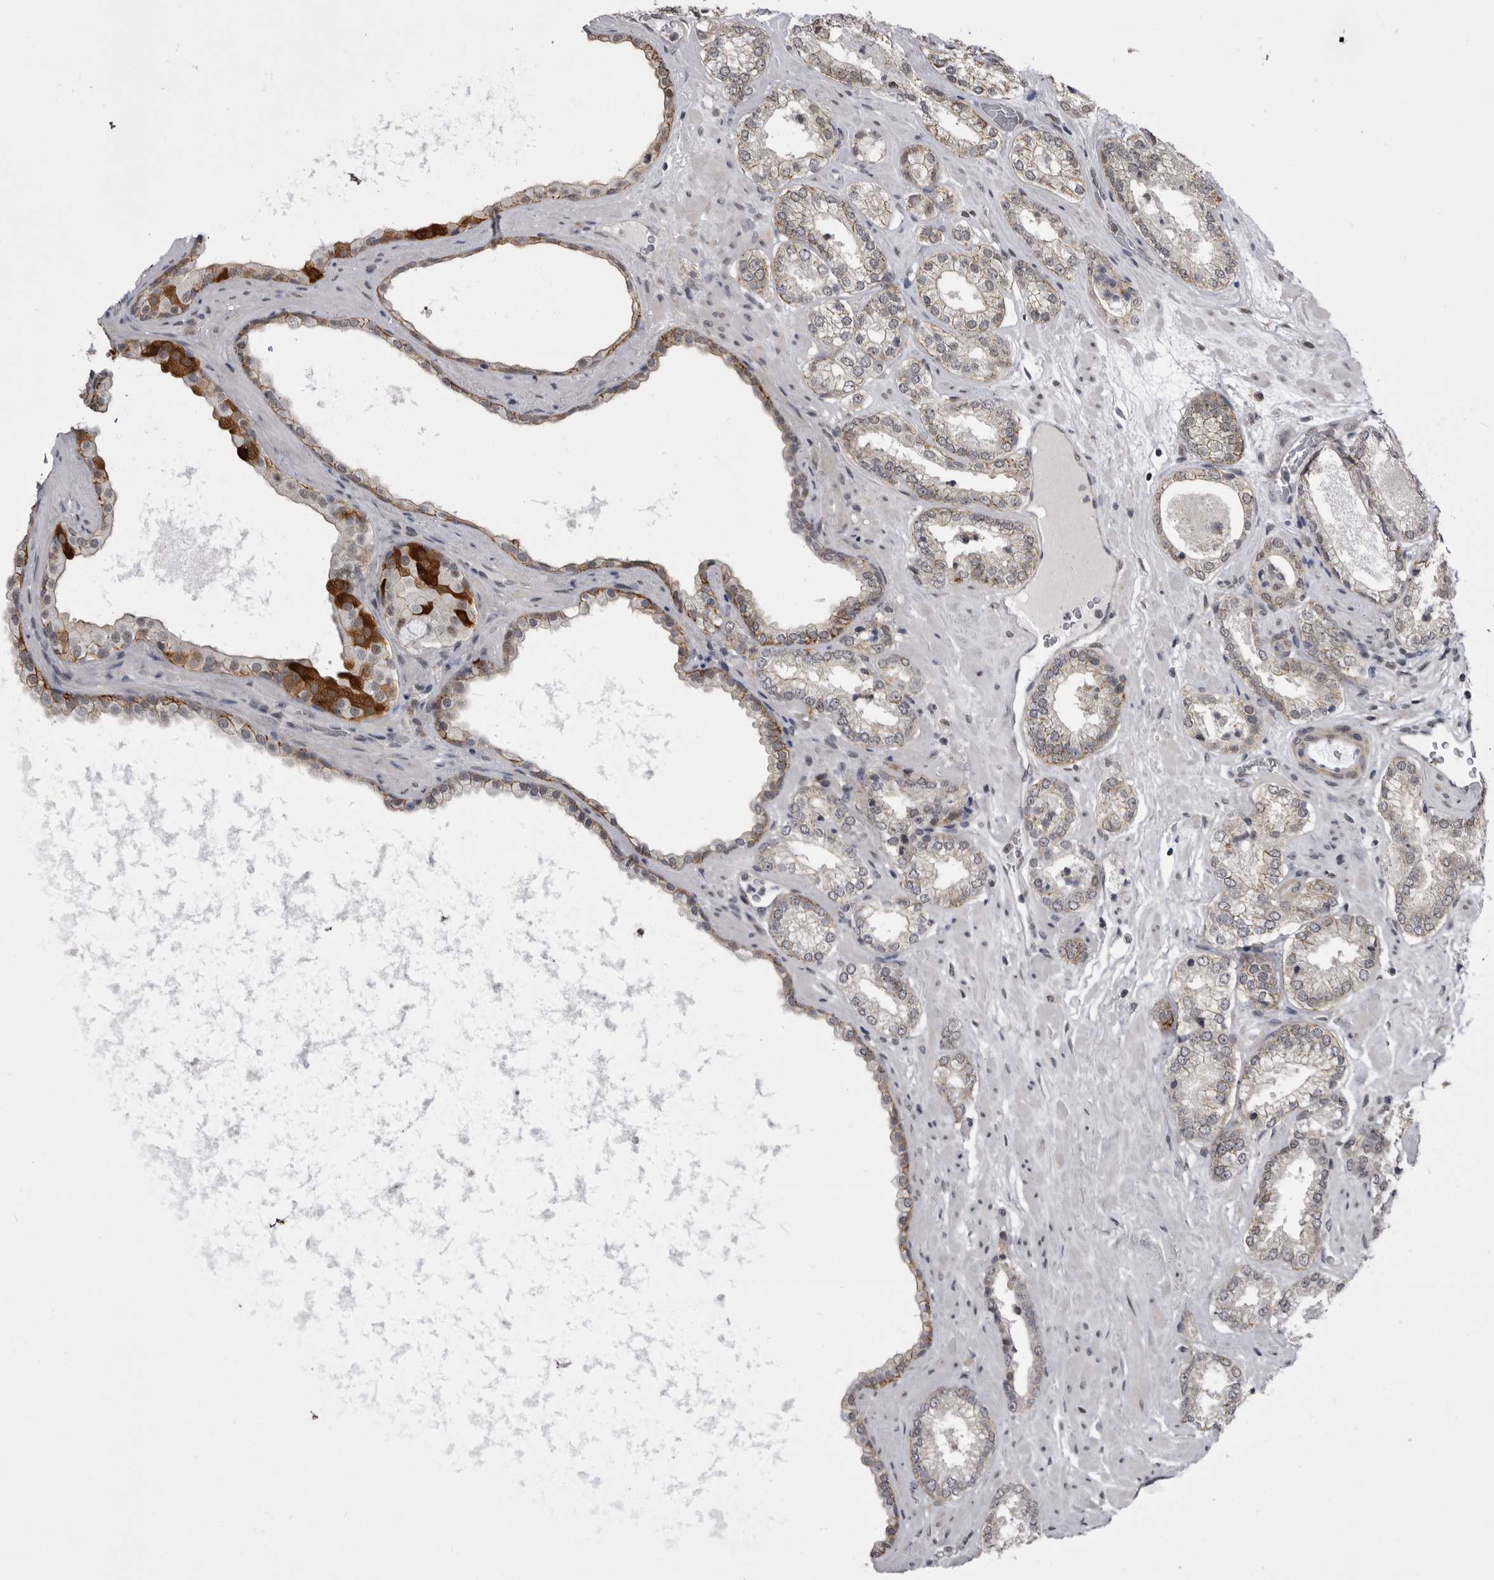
{"staining": {"intensity": "weak", "quantity": "<25%", "location": "cytoplasmic/membranous"}, "tissue": "prostate cancer", "cell_type": "Tumor cells", "image_type": "cancer", "snomed": [{"axis": "morphology", "description": "Adenocarcinoma, Low grade"}, {"axis": "topography", "description": "Prostate"}], "caption": "Micrograph shows no protein expression in tumor cells of prostate low-grade adenocarcinoma tissue.", "gene": "PRPF3", "patient": {"sex": "male", "age": 62}}